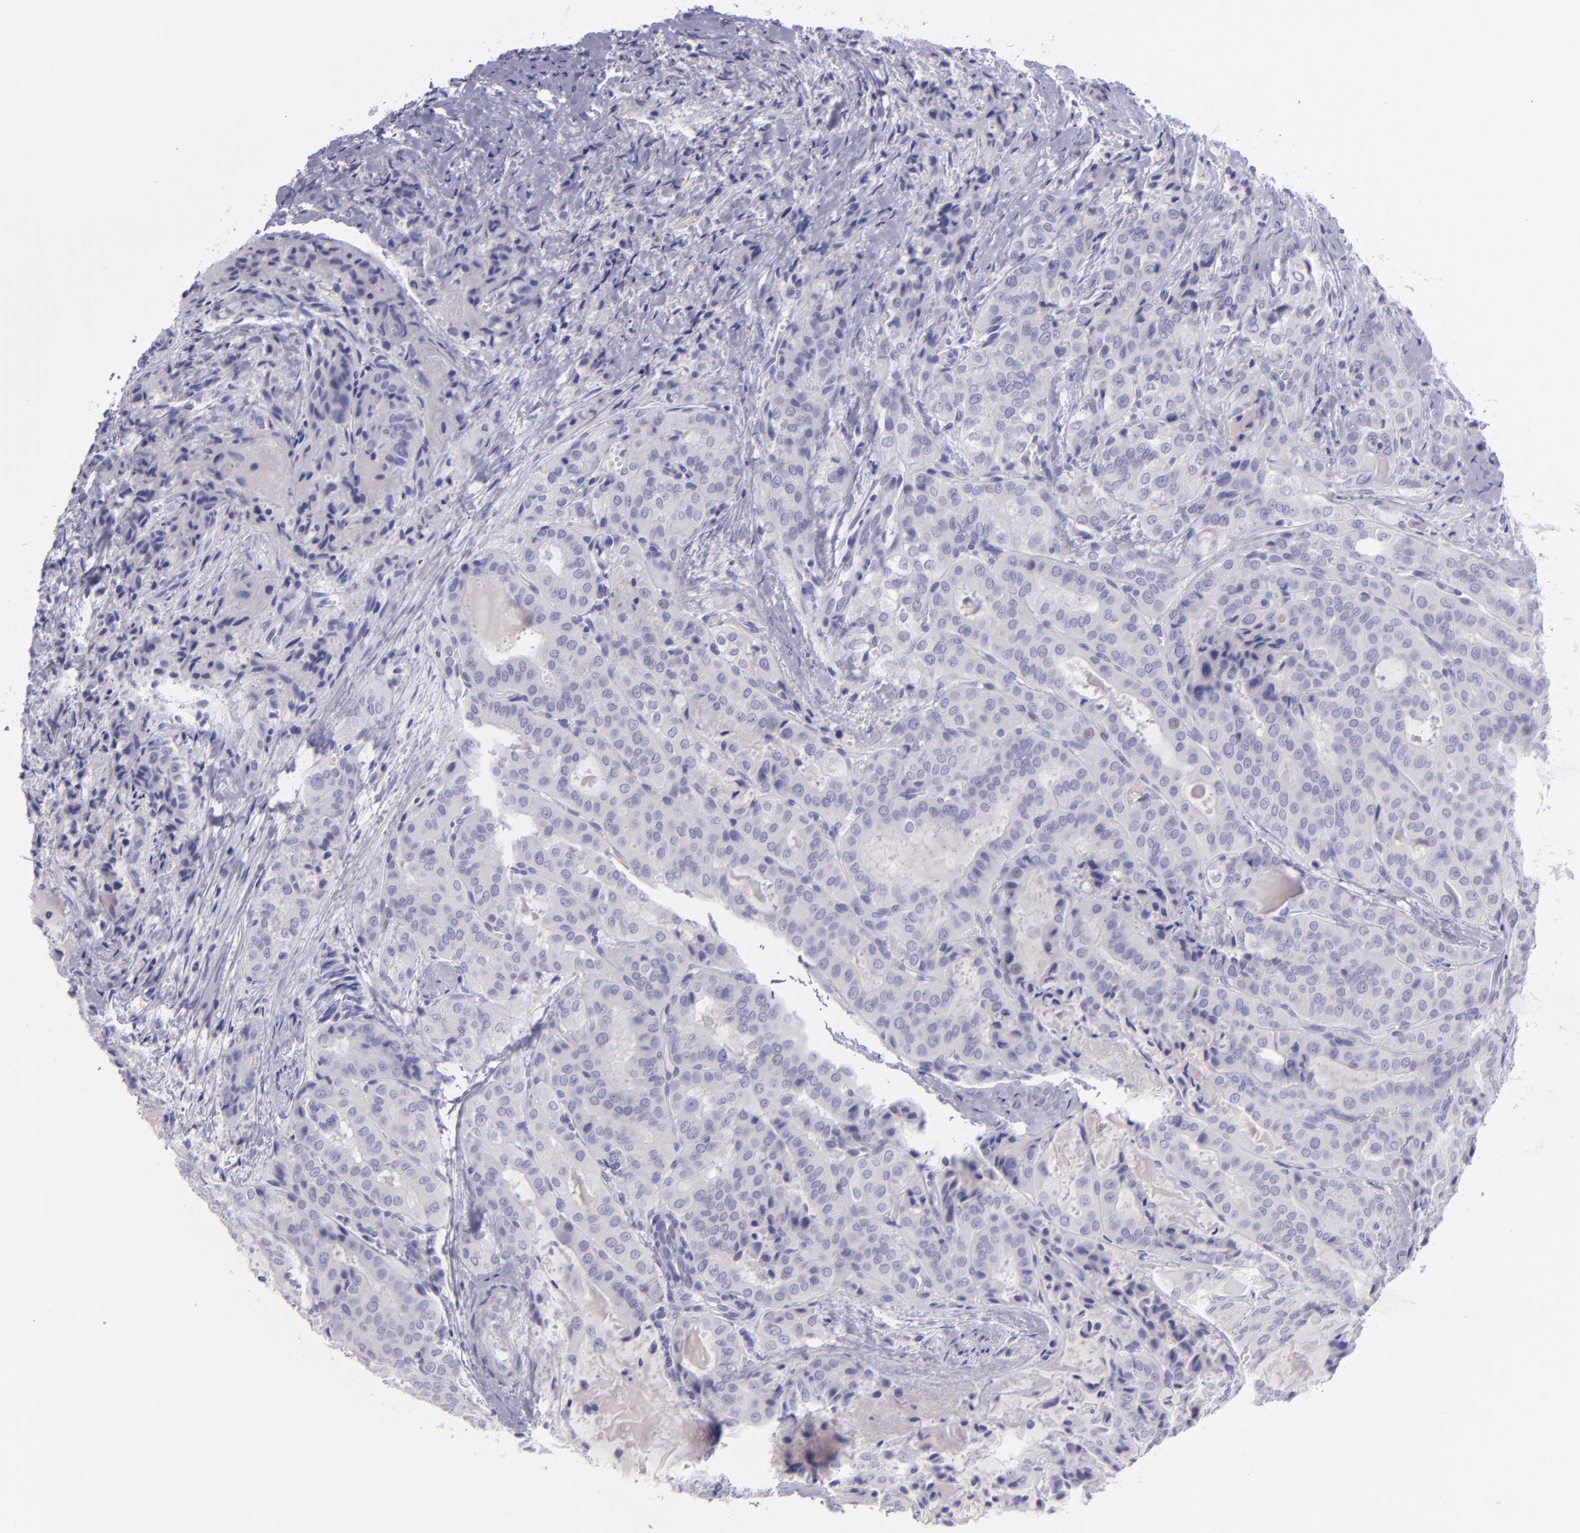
{"staining": {"intensity": "negative", "quantity": "none", "location": "none"}, "tissue": "thyroid cancer", "cell_type": "Tumor cells", "image_type": "cancer", "snomed": [{"axis": "morphology", "description": "Papillary adenocarcinoma, NOS"}, {"axis": "topography", "description": "Thyroid gland"}], "caption": "An image of papillary adenocarcinoma (thyroid) stained for a protein exhibits no brown staining in tumor cells. (DAB IHC with hematoxylin counter stain).", "gene": "TNNT3", "patient": {"sex": "female", "age": 71}}